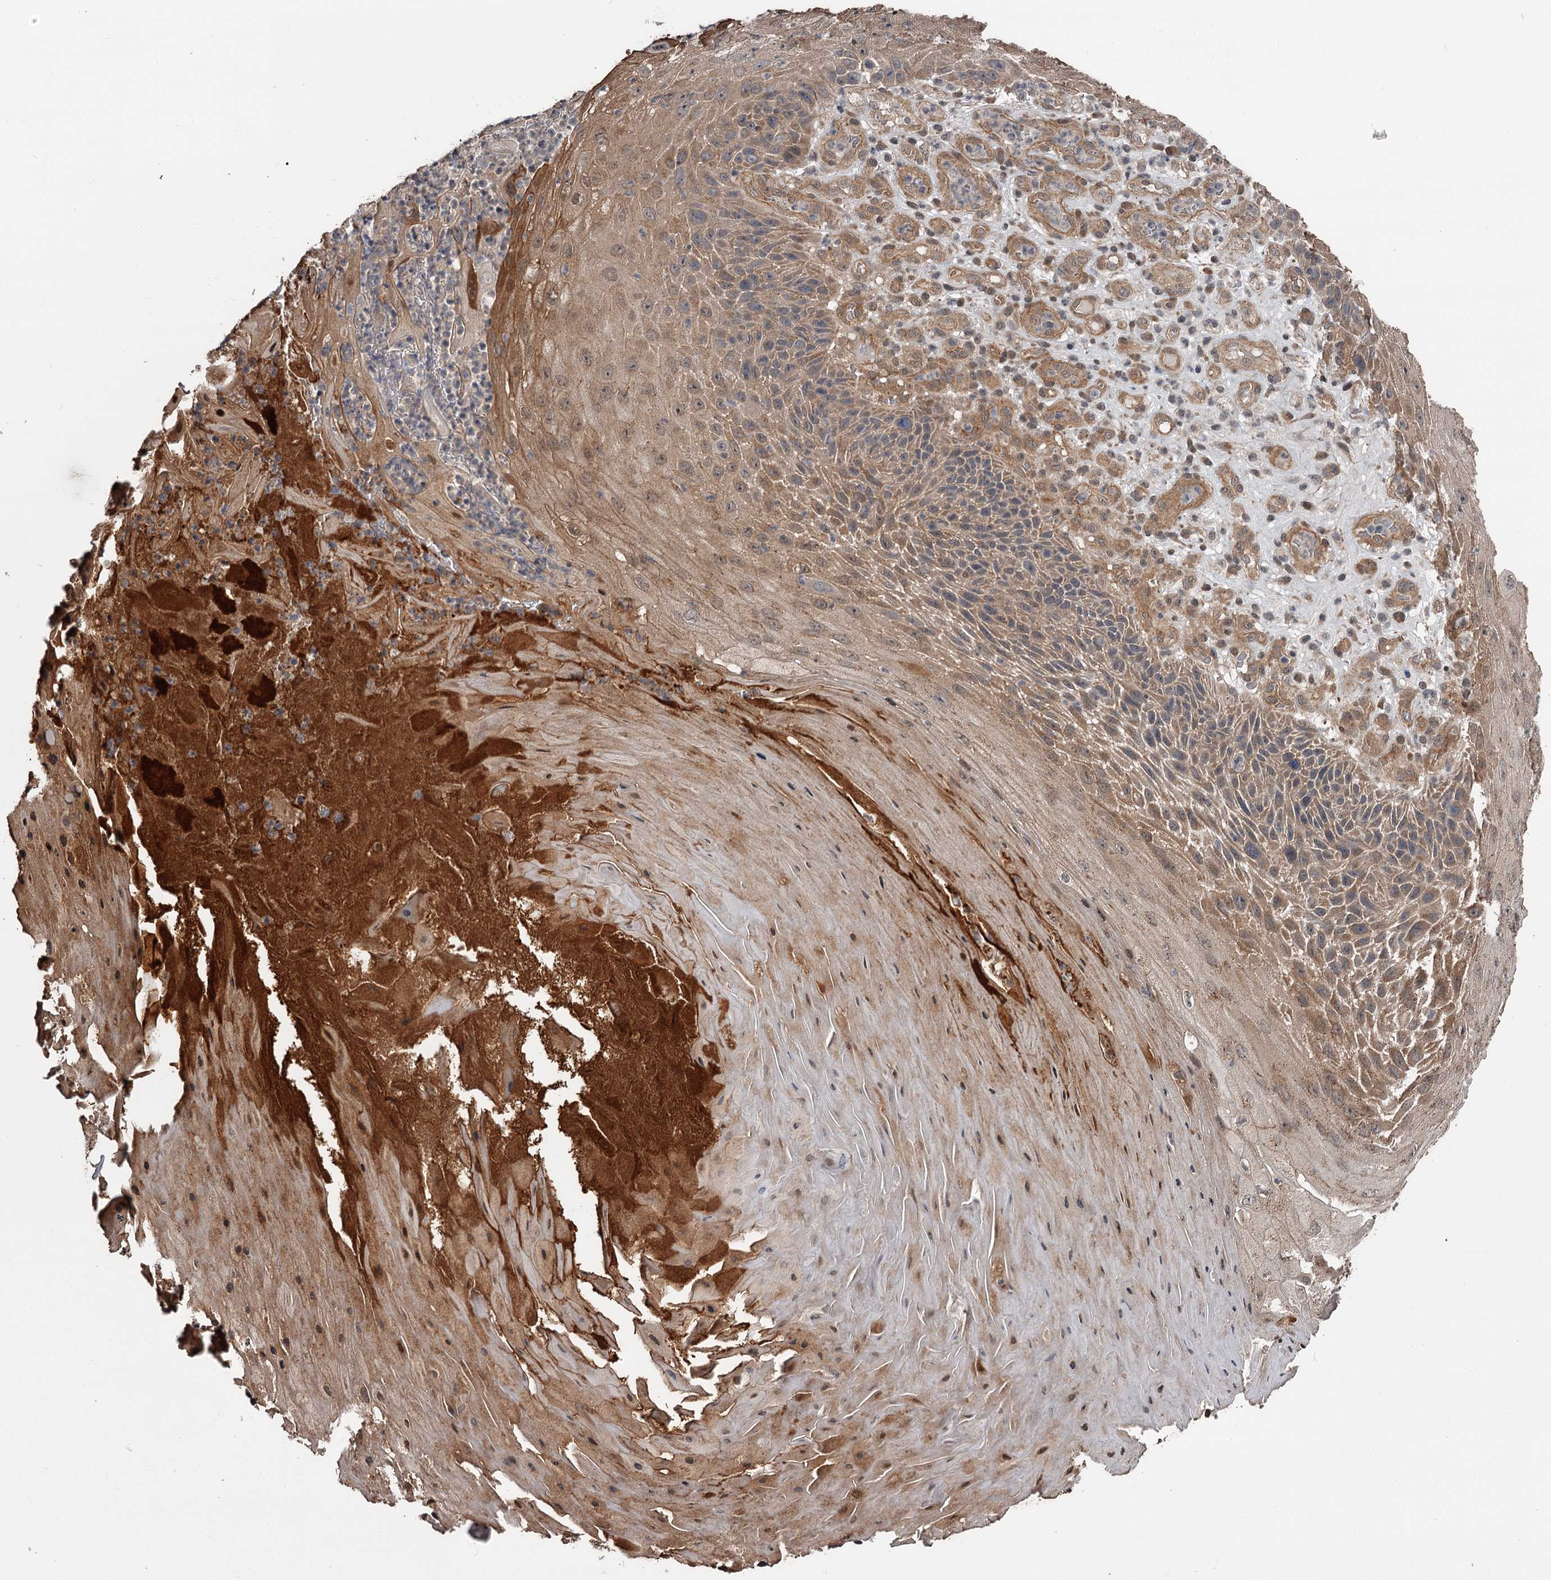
{"staining": {"intensity": "weak", "quantity": ">75%", "location": "cytoplasmic/membranous"}, "tissue": "skin cancer", "cell_type": "Tumor cells", "image_type": "cancer", "snomed": [{"axis": "morphology", "description": "Squamous cell carcinoma, NOS"}, {"axis": "topography", "description": "Skin"}], "caption": "Protein analysis of skin cancer (squamous cell carcinoma) tissue shows weak cytoplasmic/membranous expression in approximately >75% of tumor cells.", "gene": "CDC42EP2", "patient": {"sex": "female", "age": 88}}